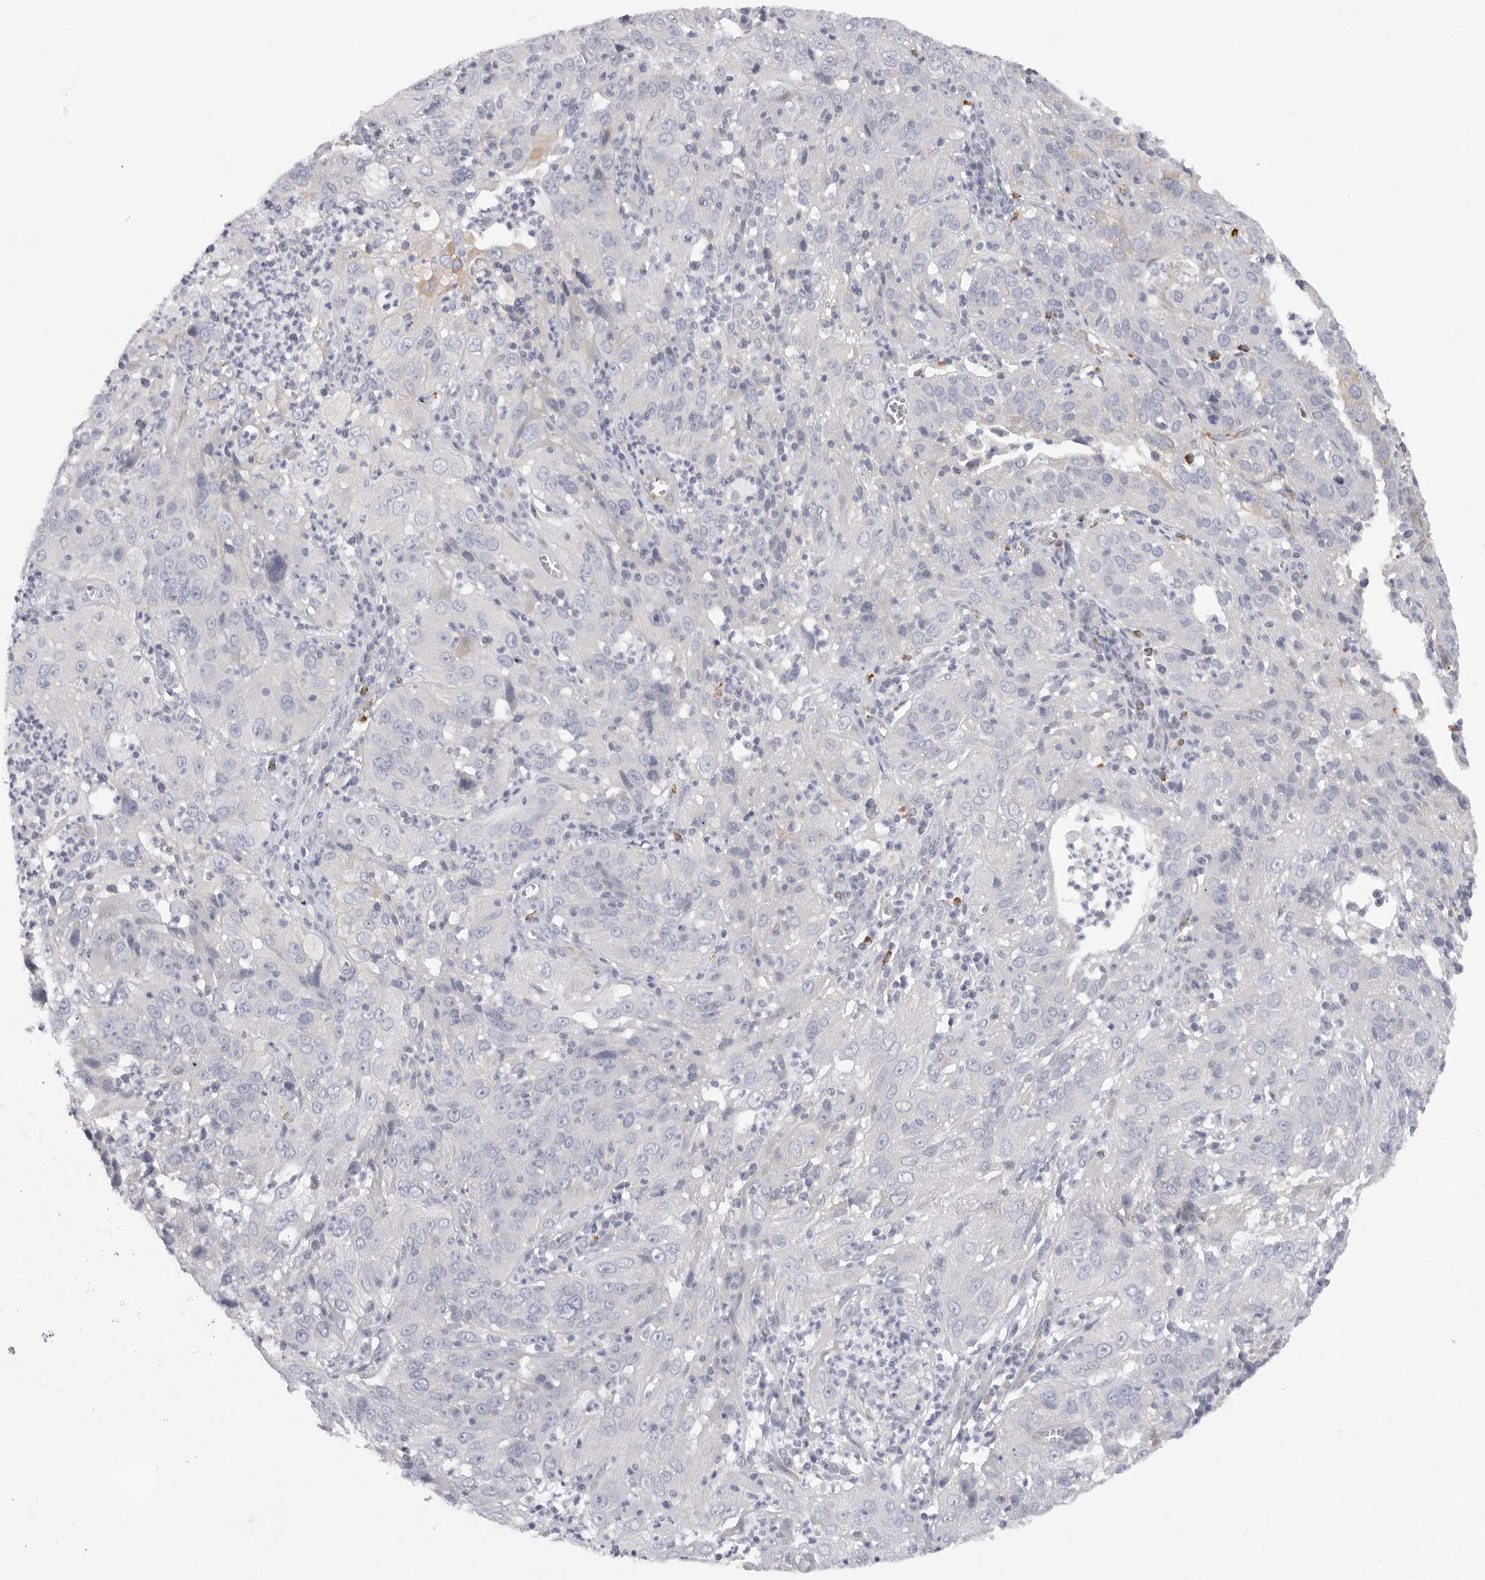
{"staining": {"intensity": "negative", "quantity": "none", "location": "none"}, "tissue": "cervical cancer", "cell_type": "Tumor cells", "image_type": "cancer", "snomed": [{"axis": "morphology", "description": "Squamous cell carcinoma, NOS"}, {"axis": "topography", "description": "Cervix"}], "caption": "High power microscopy histopathology image of an immunohistochemistry photomicrograph of squamous cell carcinoma (cervical), revealing no significant staining in tumor cells. (DAB IHC visualized using brightfield microscopy, high magnification).", "gene": "ELP3", "patient": {"sex": "female", "age": 32}}